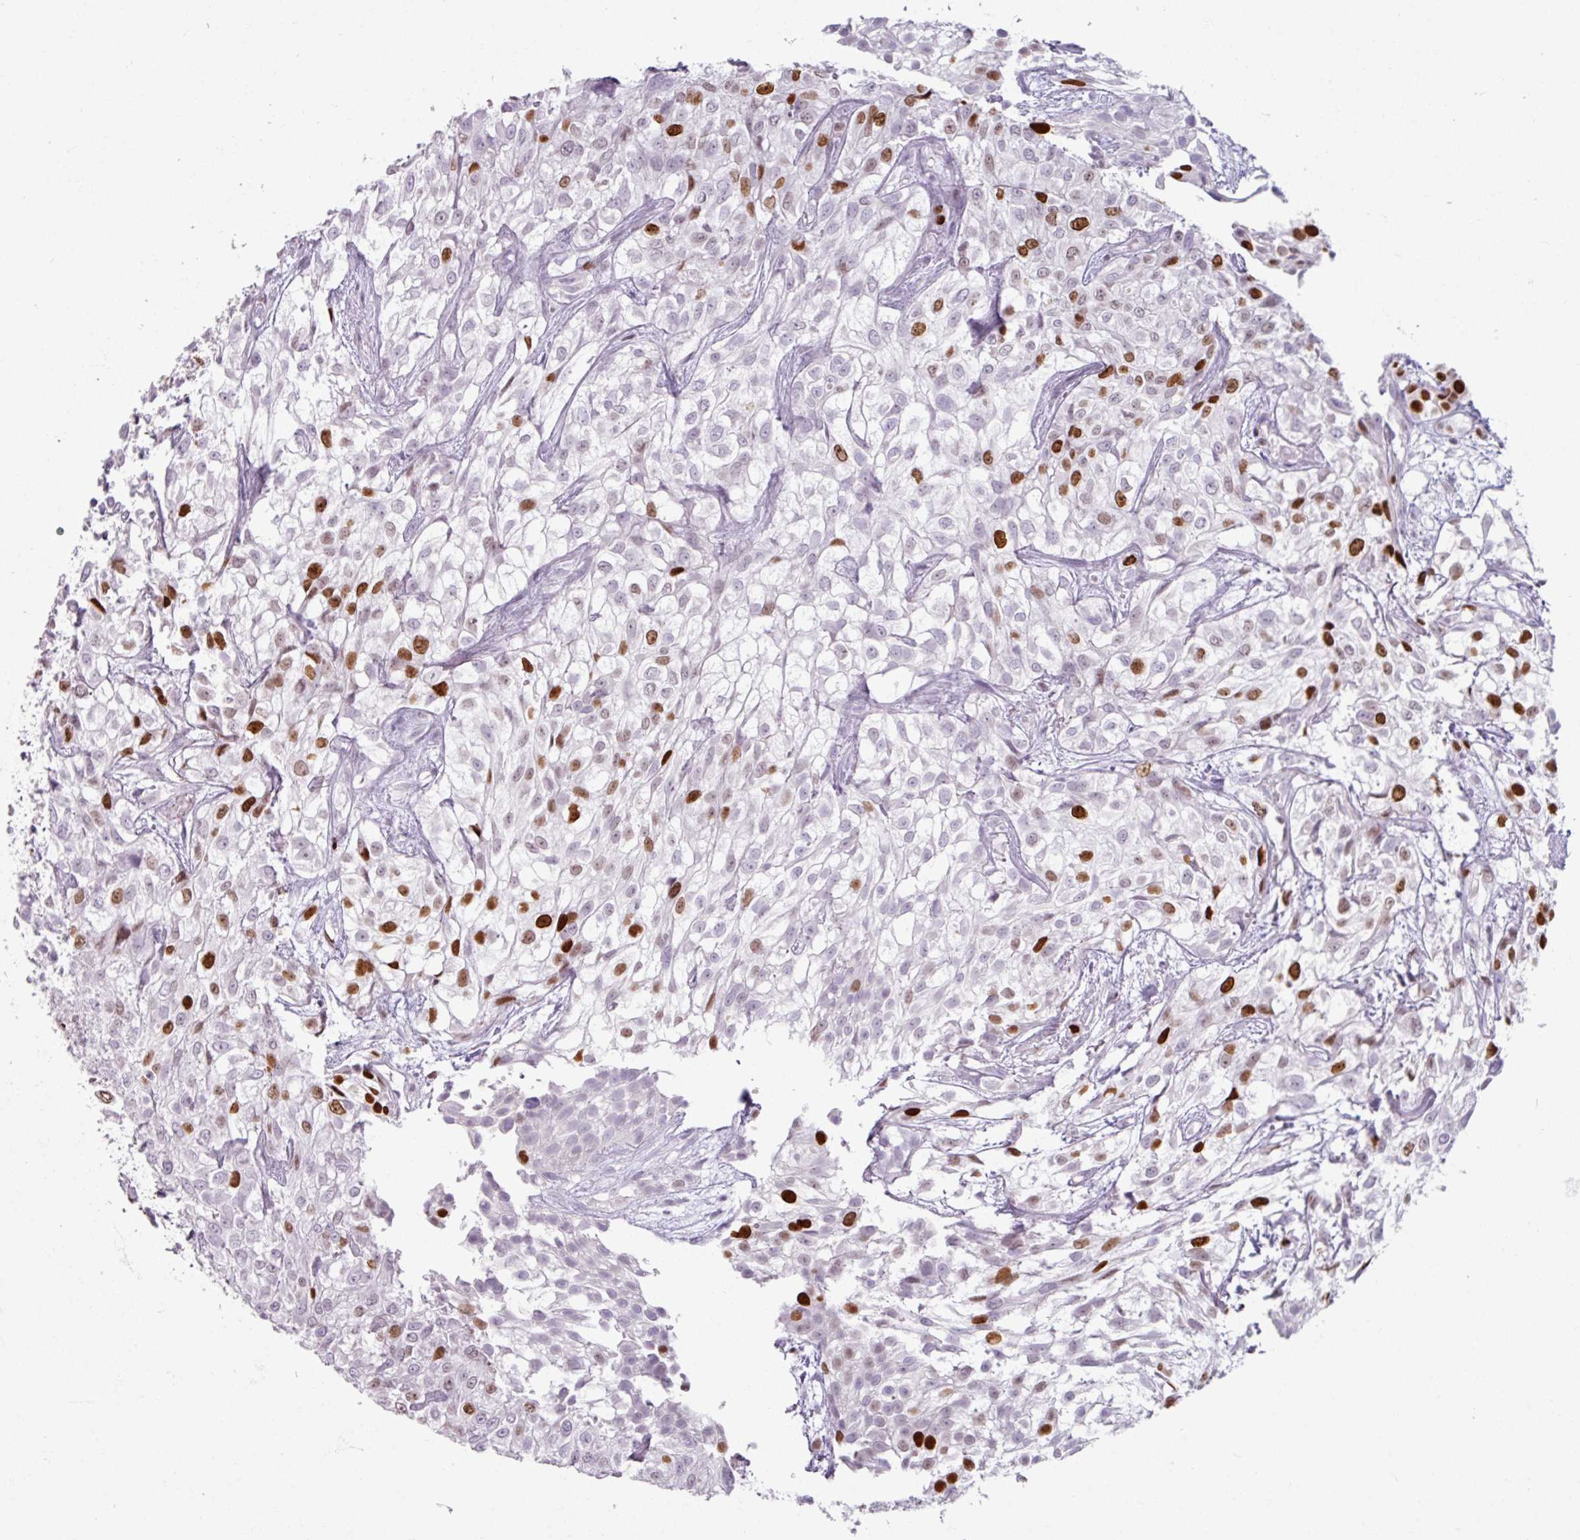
{"staining": {"intensity": "strong", "quantity": "<25%", "location": "nuclear"}, "tissue": "urothelial cancer", "cell_type": "Tumor cells", "image_type": "cancer", "snomed": [{"axis": "morphology", "description": "Urothelial carcinoma, High grade"}, {"axis": "topography", "description": "Urinary bladder"}], "caption": "Urothelial cancer stained with a protein marker exhibits strong staining in tumor cells.", "gene": "ATAD2", "patient": {"sex": "male", "age": 56}}